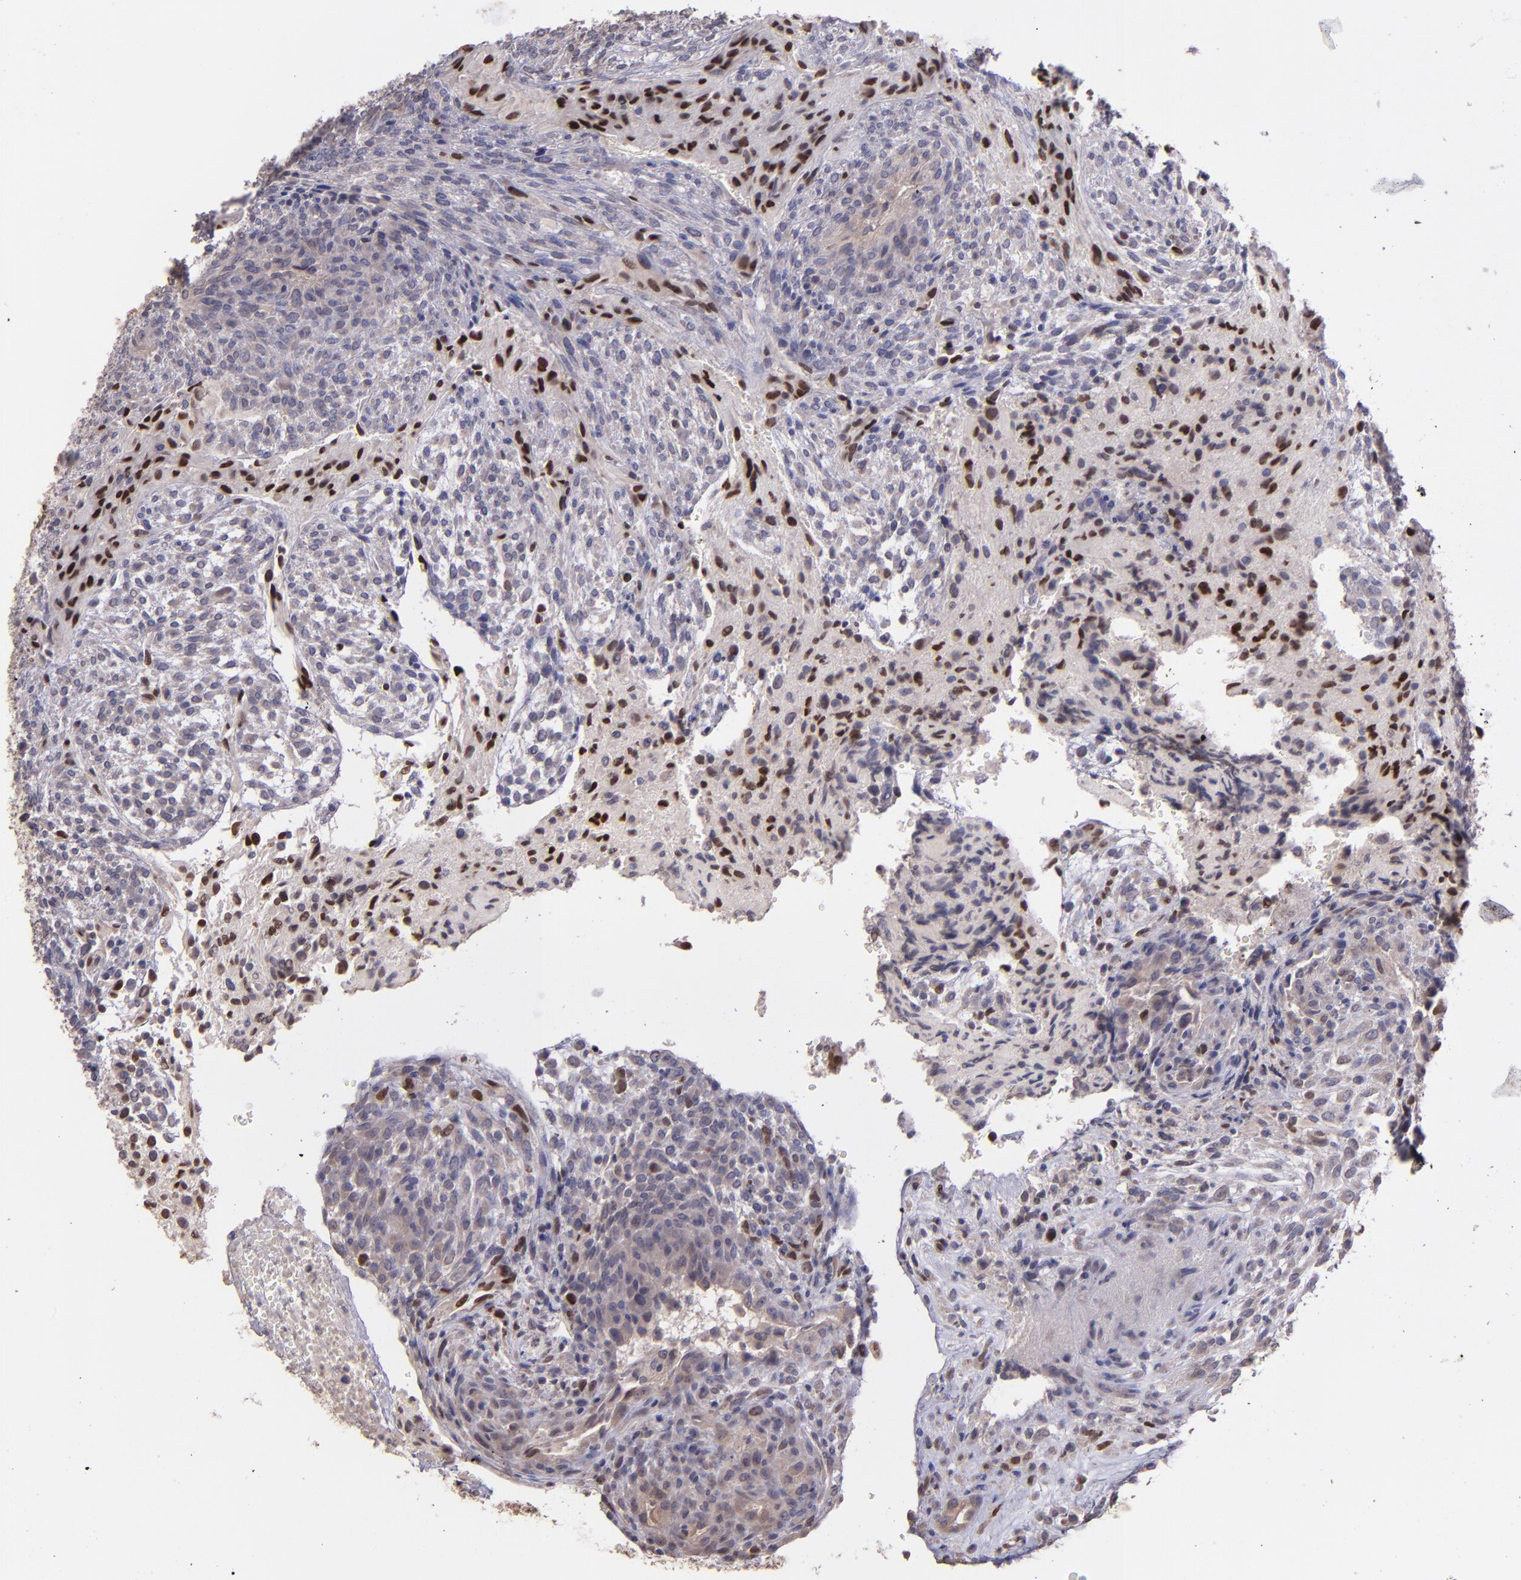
{"staining": {"intensity": "strong", "quantity": "25%-75%", "location": "nuclear"}, "tissue": "glioma", "cell_type": "Tumor cells", "image_type": "cancer", "snomed": [{"axis": "morphology", "description": "Glioma, malignant, High grade"}, {"axis": "topography", "description": "Cerebral cortex"}], "caption": "There is high levels of strong nuclear staining in tumor cells of malignant glioma (high-grade), as demonstrated by immunohistochemical staining (brown color).", "gene": "NUP62CL", "patient": {"sex": "female", "age": 55}}